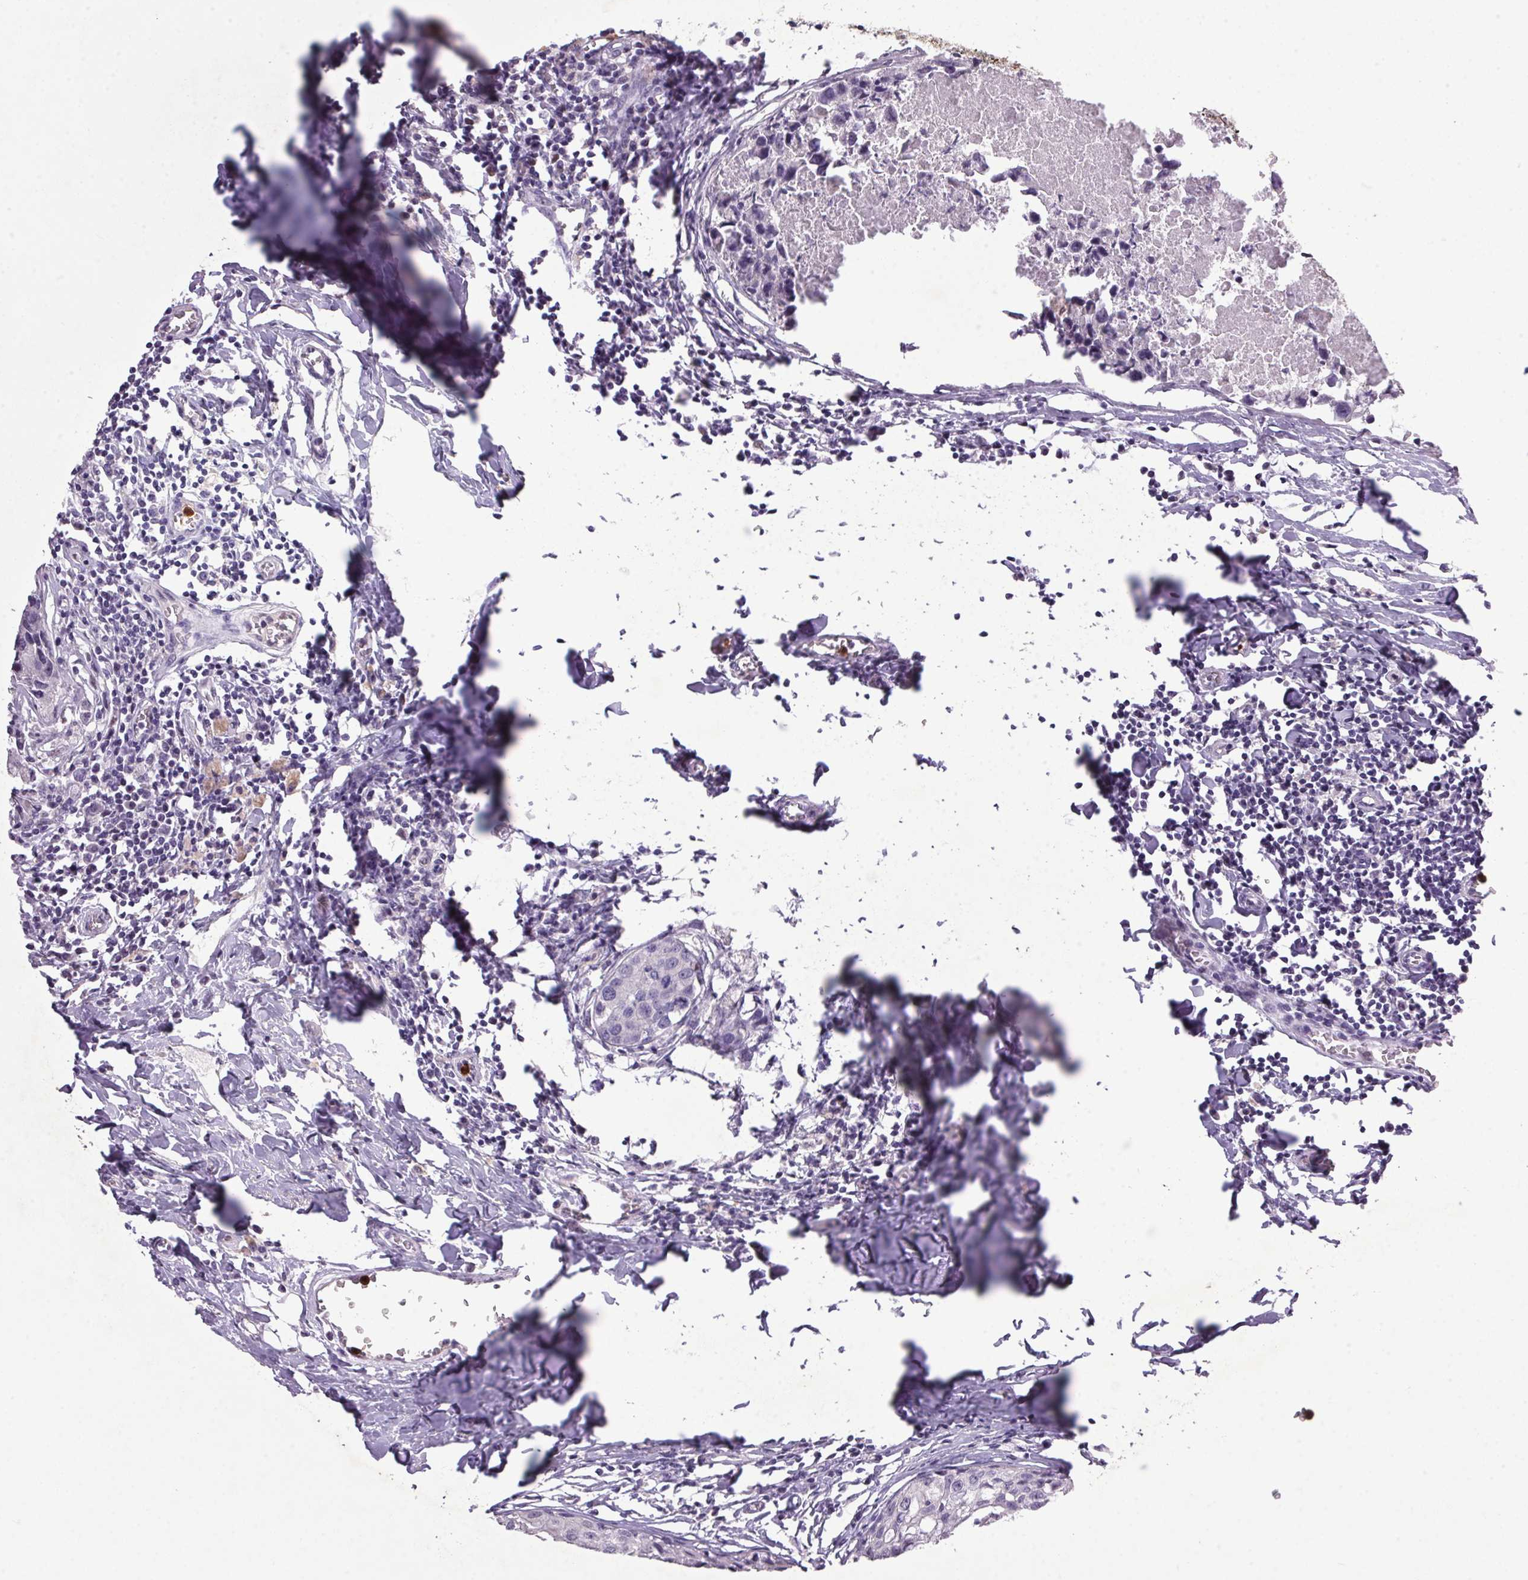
{"staining": {"intensity": "negative", "quantity": "none", "location": "none"}, "tissue": "breast cancer", "cell_type": "Tumor cells", "image_type": "cancer", "snomed": [{"axis": "morphology", "description": "Duct carcinoma"}, {"axis": "topography", "description": "Breast"}], "caption": "The histopathology image shows no significant positivity in tumor cells of breast cancer. (Brightfield microscopy of DAB (3,3'-diaminobenzidine) immunohistochemistry at high magnification).", "gene": "TRDN", "patient": {"sex": "female", "age": 27}}